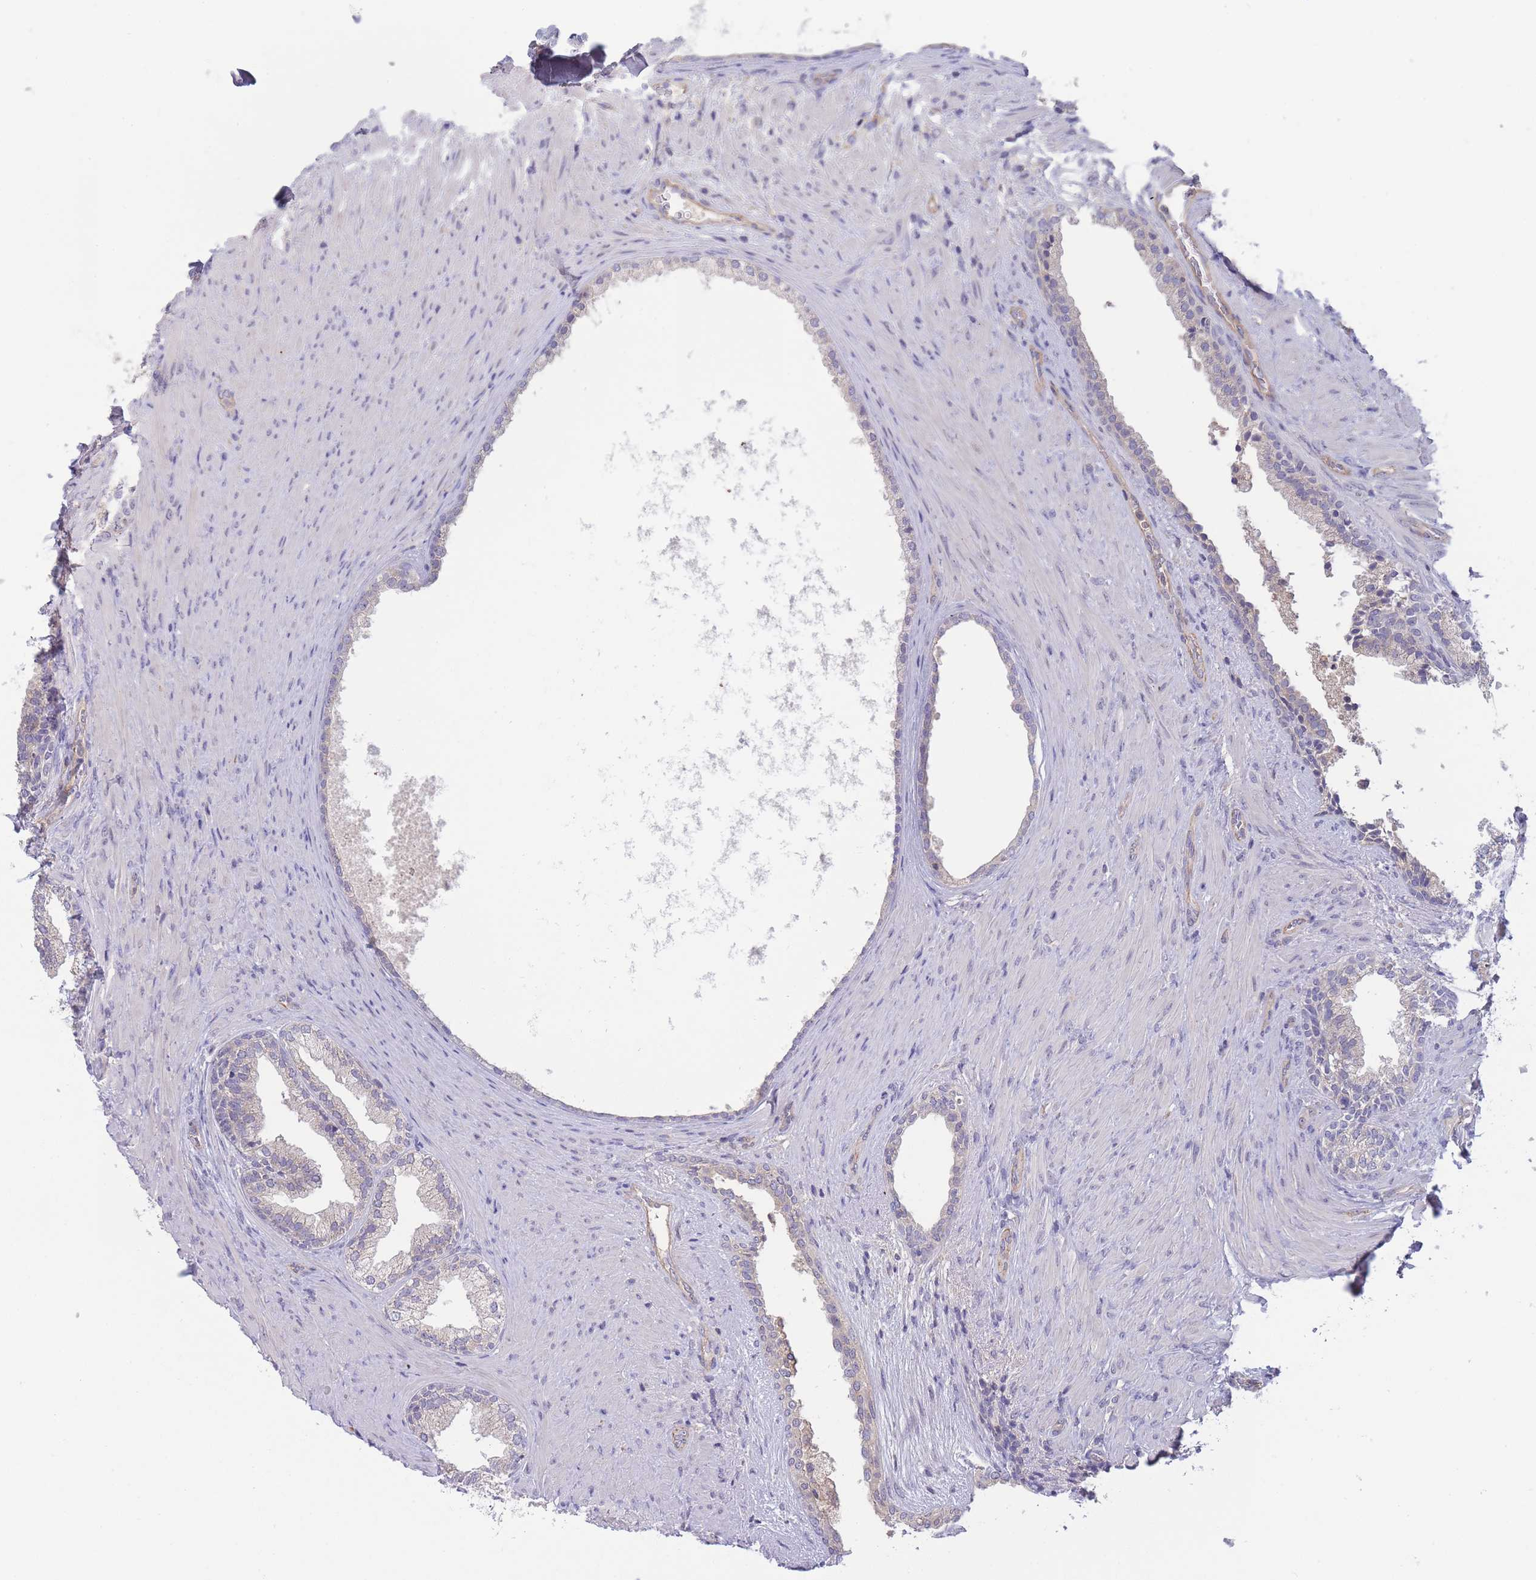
{"staining": {"intensity": "negative", "quantity": "none", "location": "none"}, "tissue": "prostate", "cell_type": "Glandular cells", "image_type": "normal", "snomed": [{"axis": "morphology", "description": "Normal tissue, NOS"}, {"axis": "topography", "description": "Prostate"}], "caption": "The histopathology image exhibits no staining of glandular cells in normal prostate. Nuclei are stained in blue.", "gene": "NDUFAF5", "patient": {"sex": "male", "age": 76}}